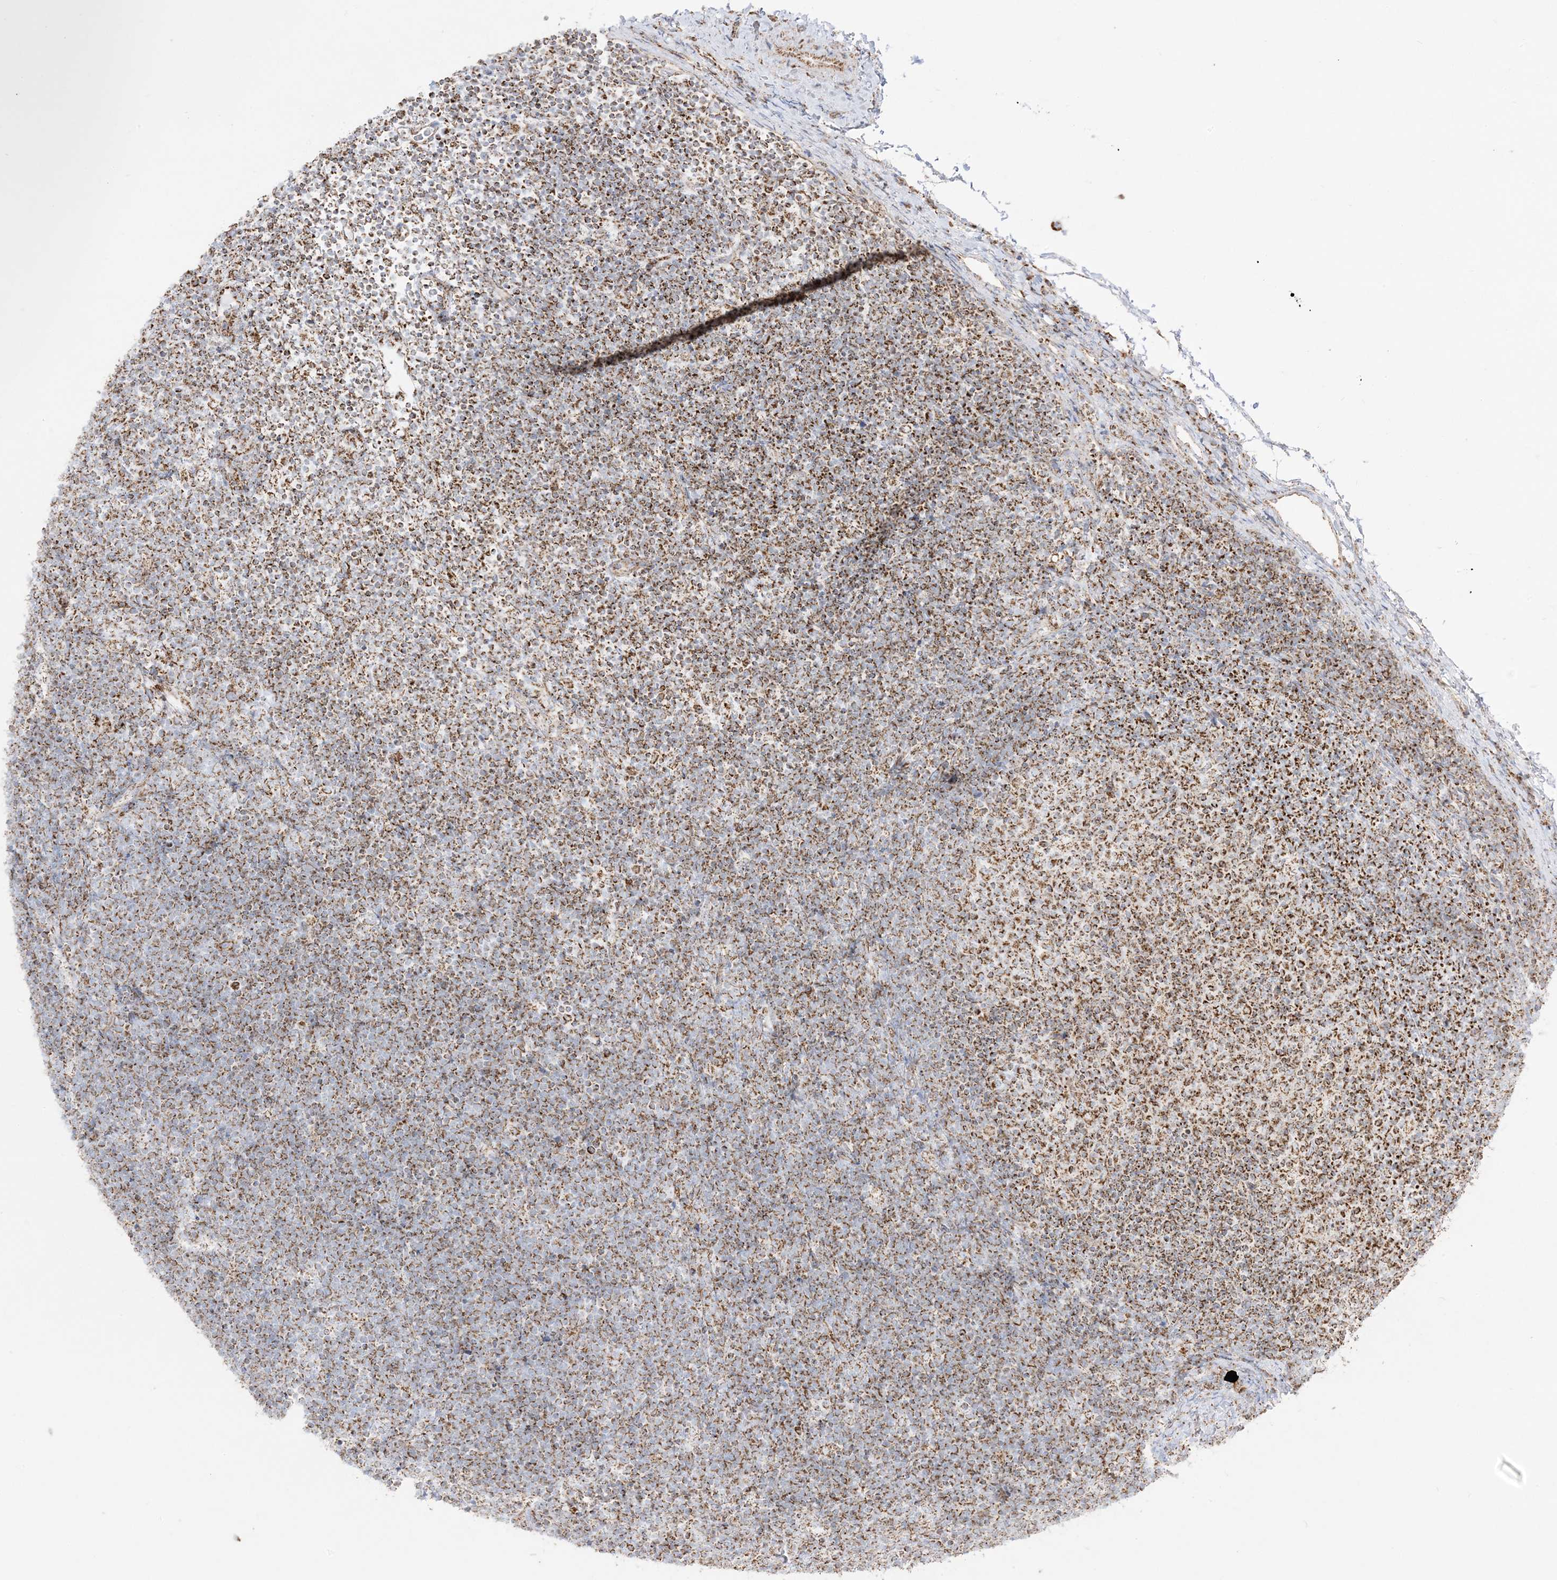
{"staining": {"intensity": "moderate", "quantity": ">75%", "location": "cytoplasmic/membranous"}, "tissue": "lymphoma", "cell_type": "Tumor cells", "image_type": "cancer", "snomed": [{"axis": "morphology", "description": "Malignant lymphoma, non-Hodgkin's type, High grade"}, {"axis": "topography", "description": "Lymph node"}], "caption": "A histopathology image of malignant lymphoma, non-Hodgkin's type (high-grade) stained for a protein exhibits moderate cytoplasmic/membranous brown staining in tumor cells.", "gene": "MRPS36", "patient": {"sex": "male", "age": 13}}